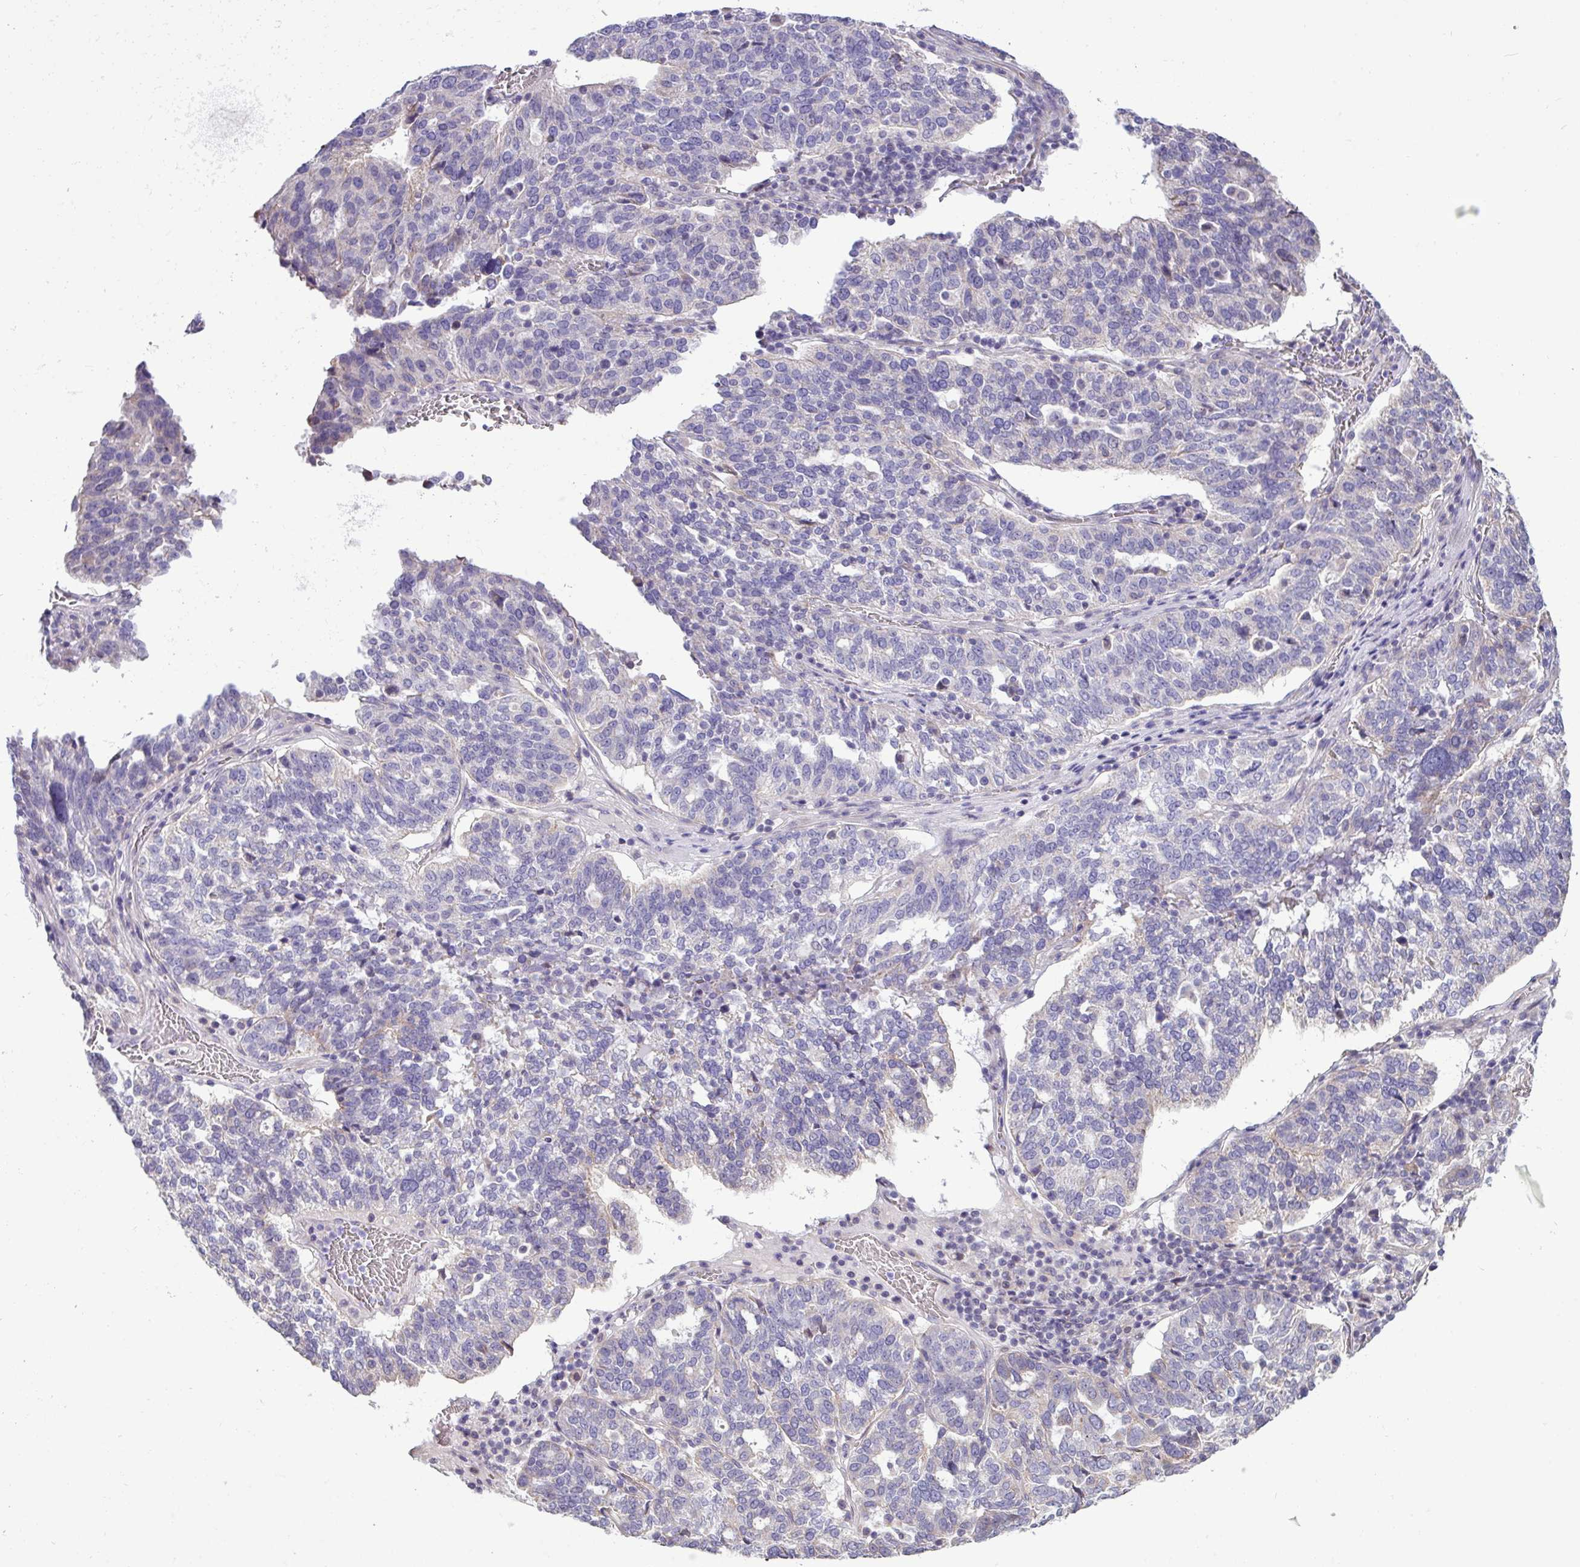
{"staining": {"intensity": "negative", "quantity": "none", "location": "none"}, "tissue": "ovarian cancer", "cell_type": "Tumor cells", "image_type": "cancer", "snomed": [{"axis": "morphology", "description": "Cystadenocarcinoma, serous, NOS"}, {"axis": "topography", "description": "Ovary"}], "caption": "Tumor cells are negative for protein expression in human ovarian serous cystadenocarcinoma. Brightfield microscopy of IHC stained with DAB (brown) and hematoxylin (blue), captured at high magnification.", "gene": "IRGC", "patient": {"sex": "female", "age": 59}}